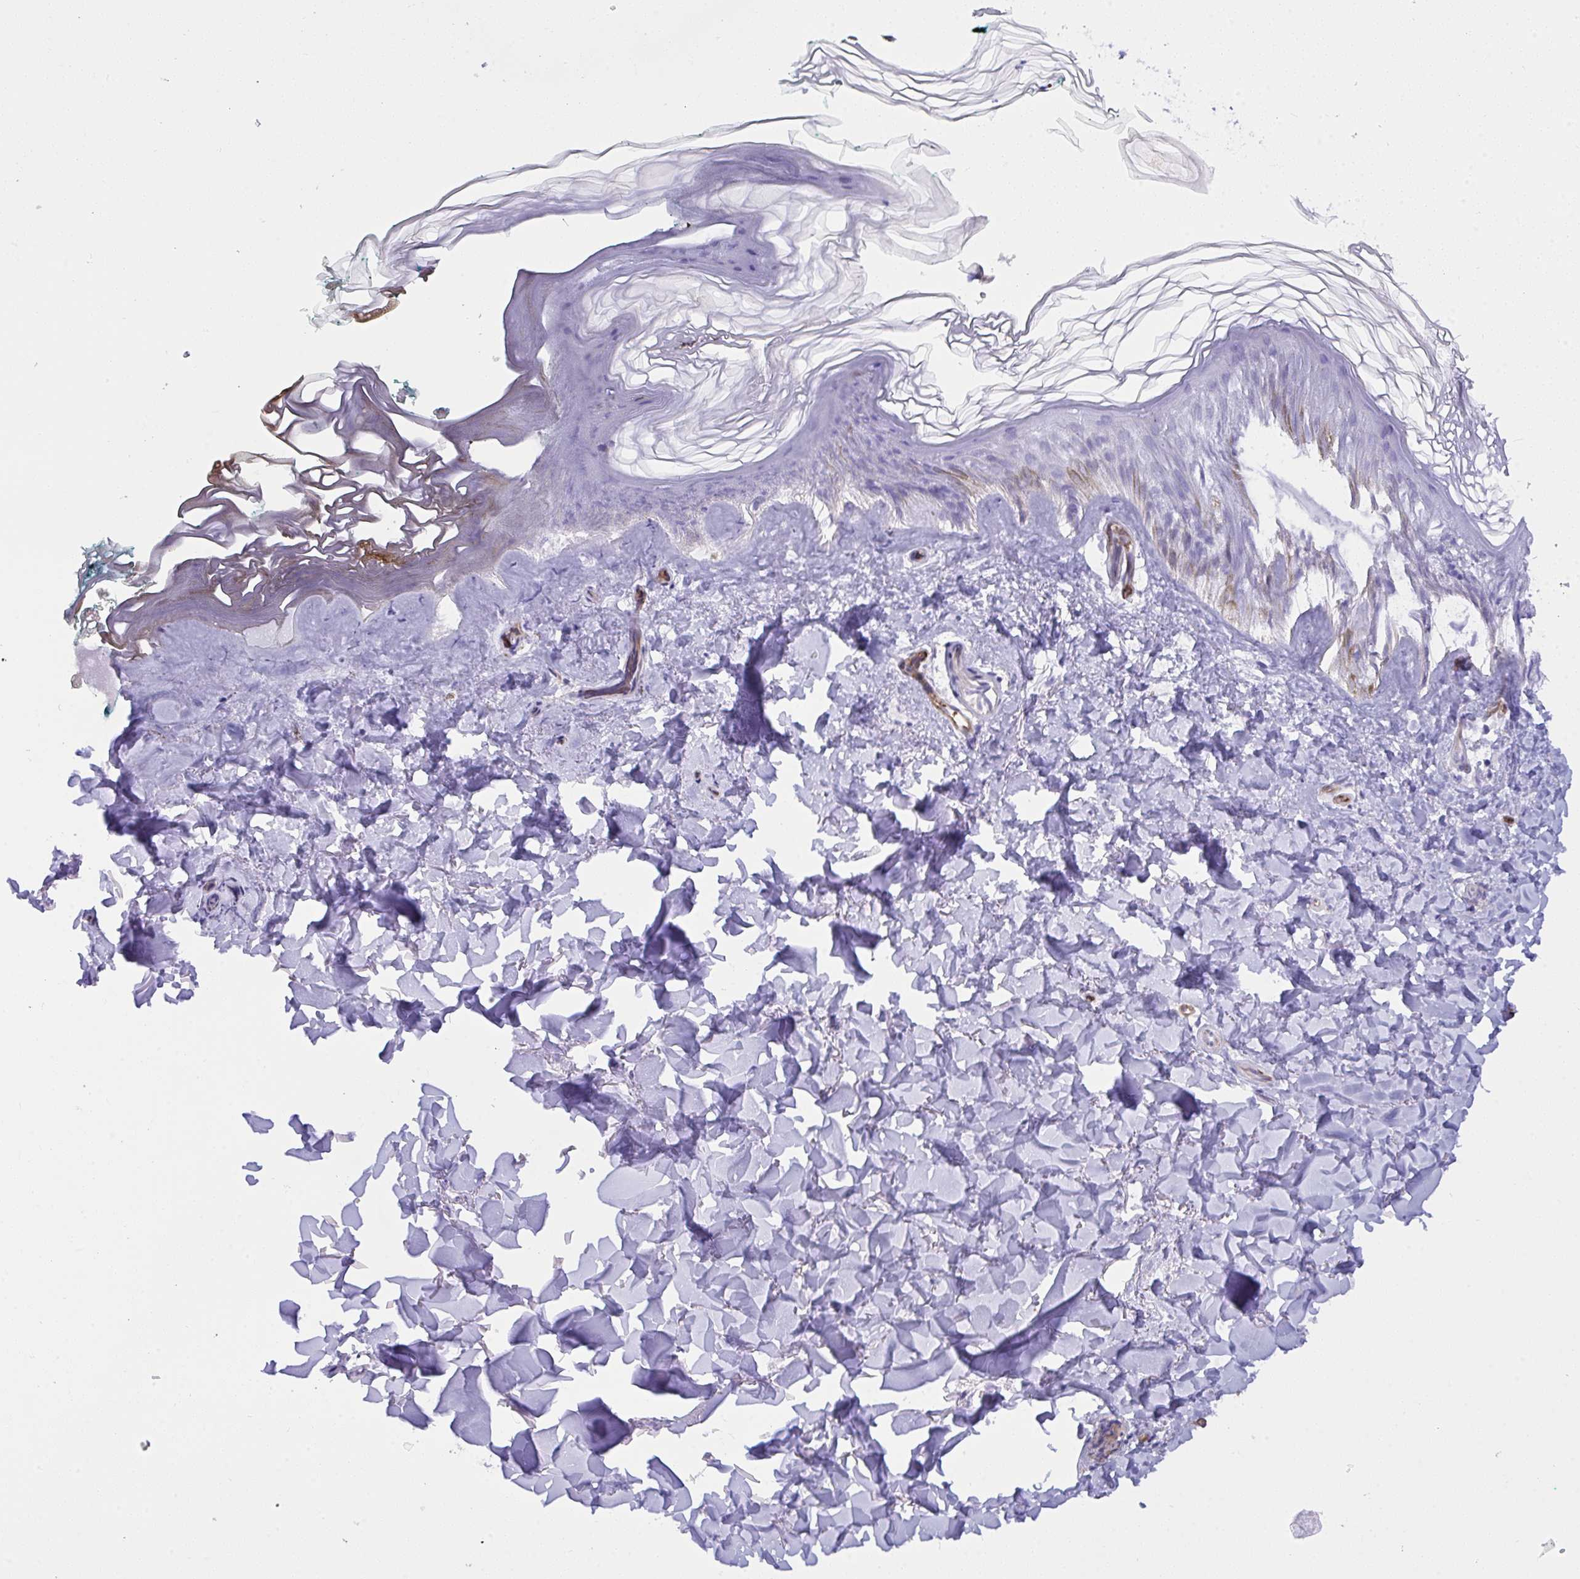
{"staining": {"intensity": "negative", "quantity": "none", "location": "none"}, "tissue": "skin", "cell_type": "Fibroblasts", "image_type": "normal", "snomed": [{"axis": "morphology", "description": "Normal tissue, NOS"}, {"axis": "topography", "description": "Skin"}, {"axis": "topography", "description": "Peripheral nerve tissue"}], "caption": "Immunohistochemistry (IHC) histopathology image of normal human skin stained for a protein (brown), which displays no staining in fibroblasts.", "gene": "SLC35B1", "patient": {"sex": "female", "age": 45}}